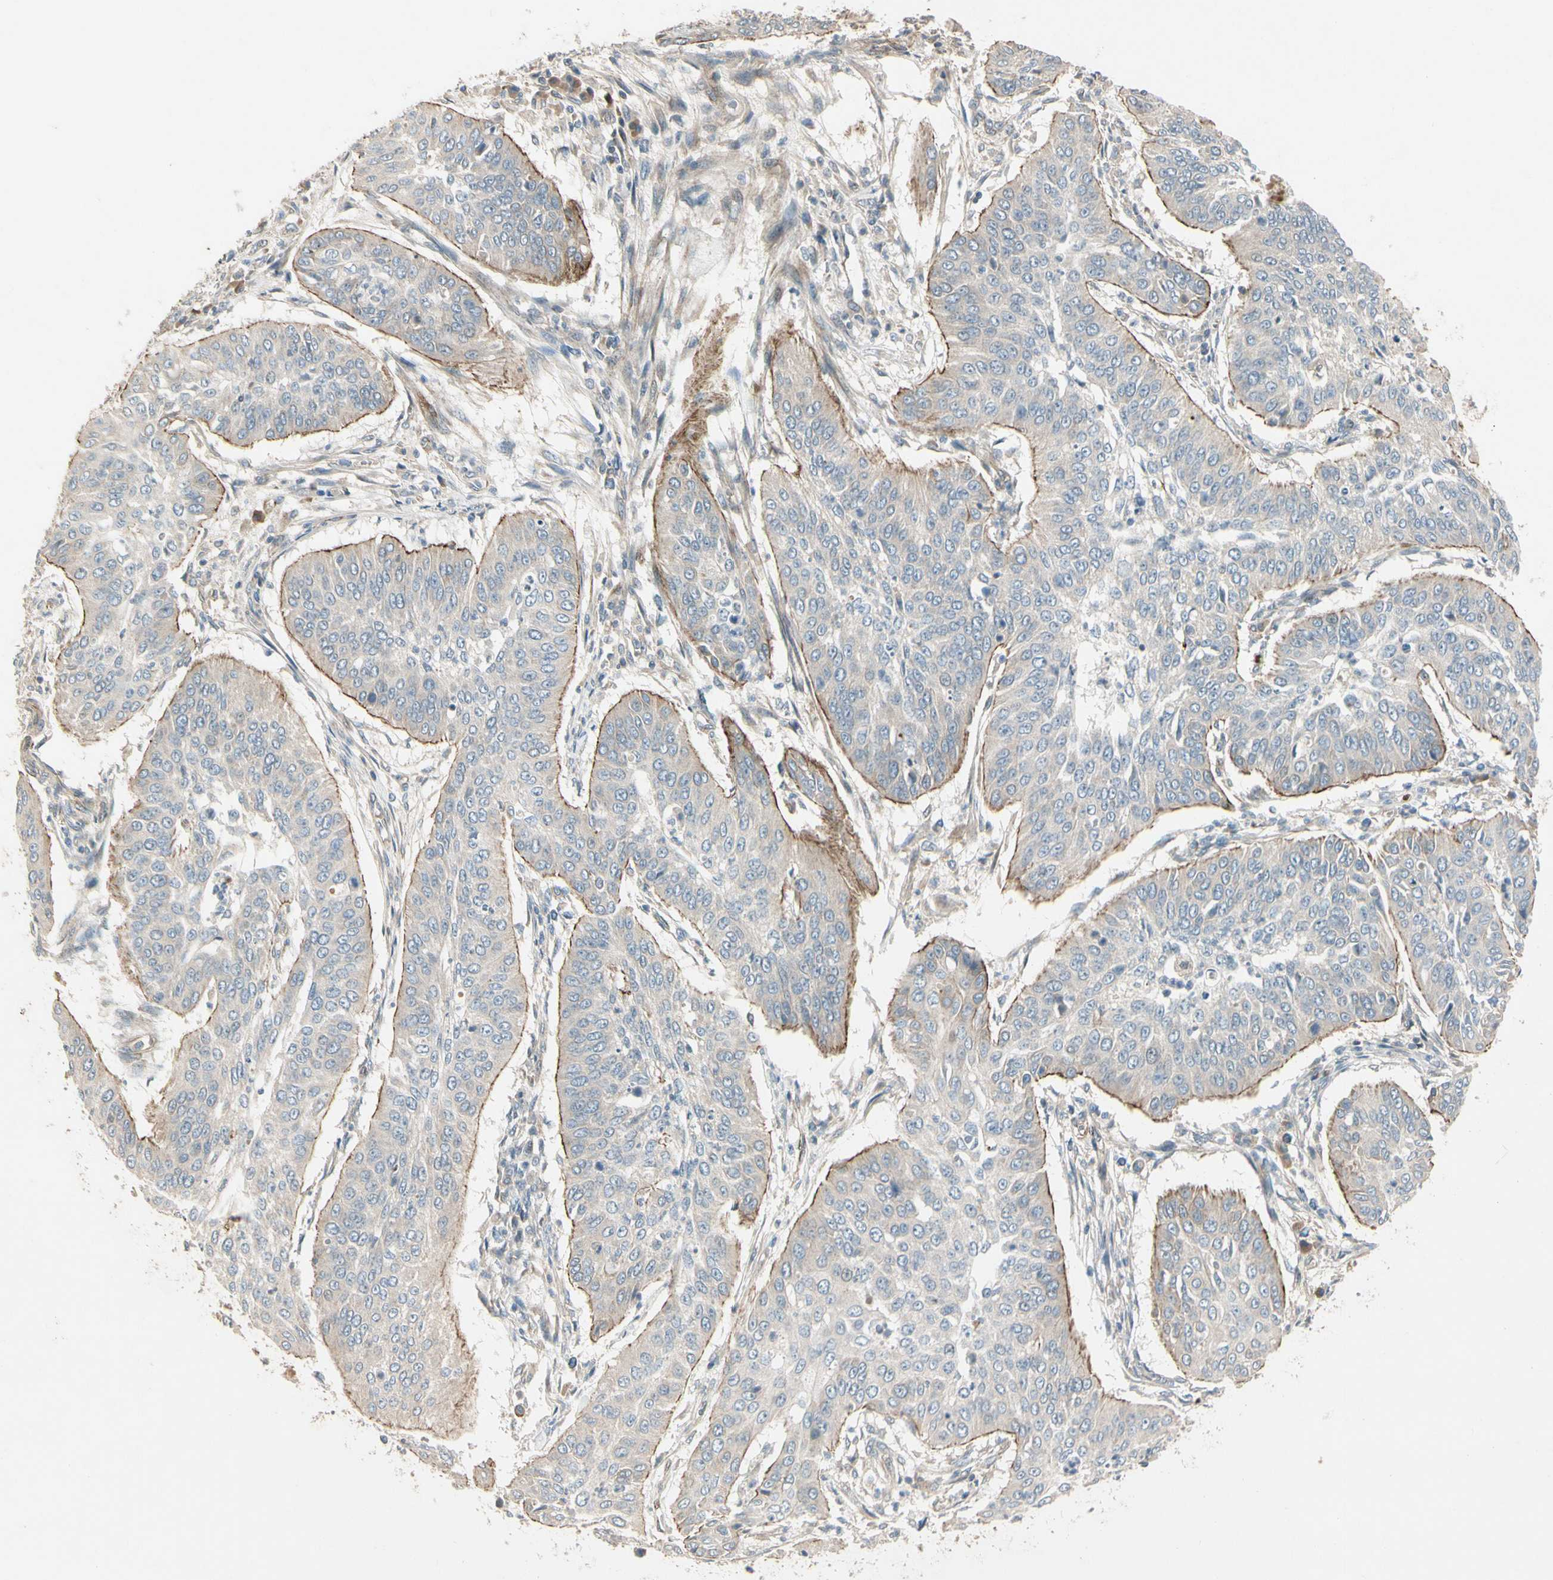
{"staining": {"intensity": "moderate", "quantity": "25%-75%", "location": "cytoplasmic/membranous"}, "tissue": "cervical cancer", "cell_type": "Tumor cells", "image_type": "cancer", "snomed": [{"axis": "morphology", "description": "Normal tissue, NOS"}, {"axis": "morphology", "description": "Squamous cell carcinoma, NOS"}, {"axis": "topography", "description": "Cervix"}], "caption": "Immunohistochemical staining of cervical squamous cell carcinoma reveals medium levels of moderate cytoplasmic/membranous positivity in approximately 25%-75% of tumor cells.", "gene": "PPP3CB", "patient": {"sex": "female", "age": 39}}